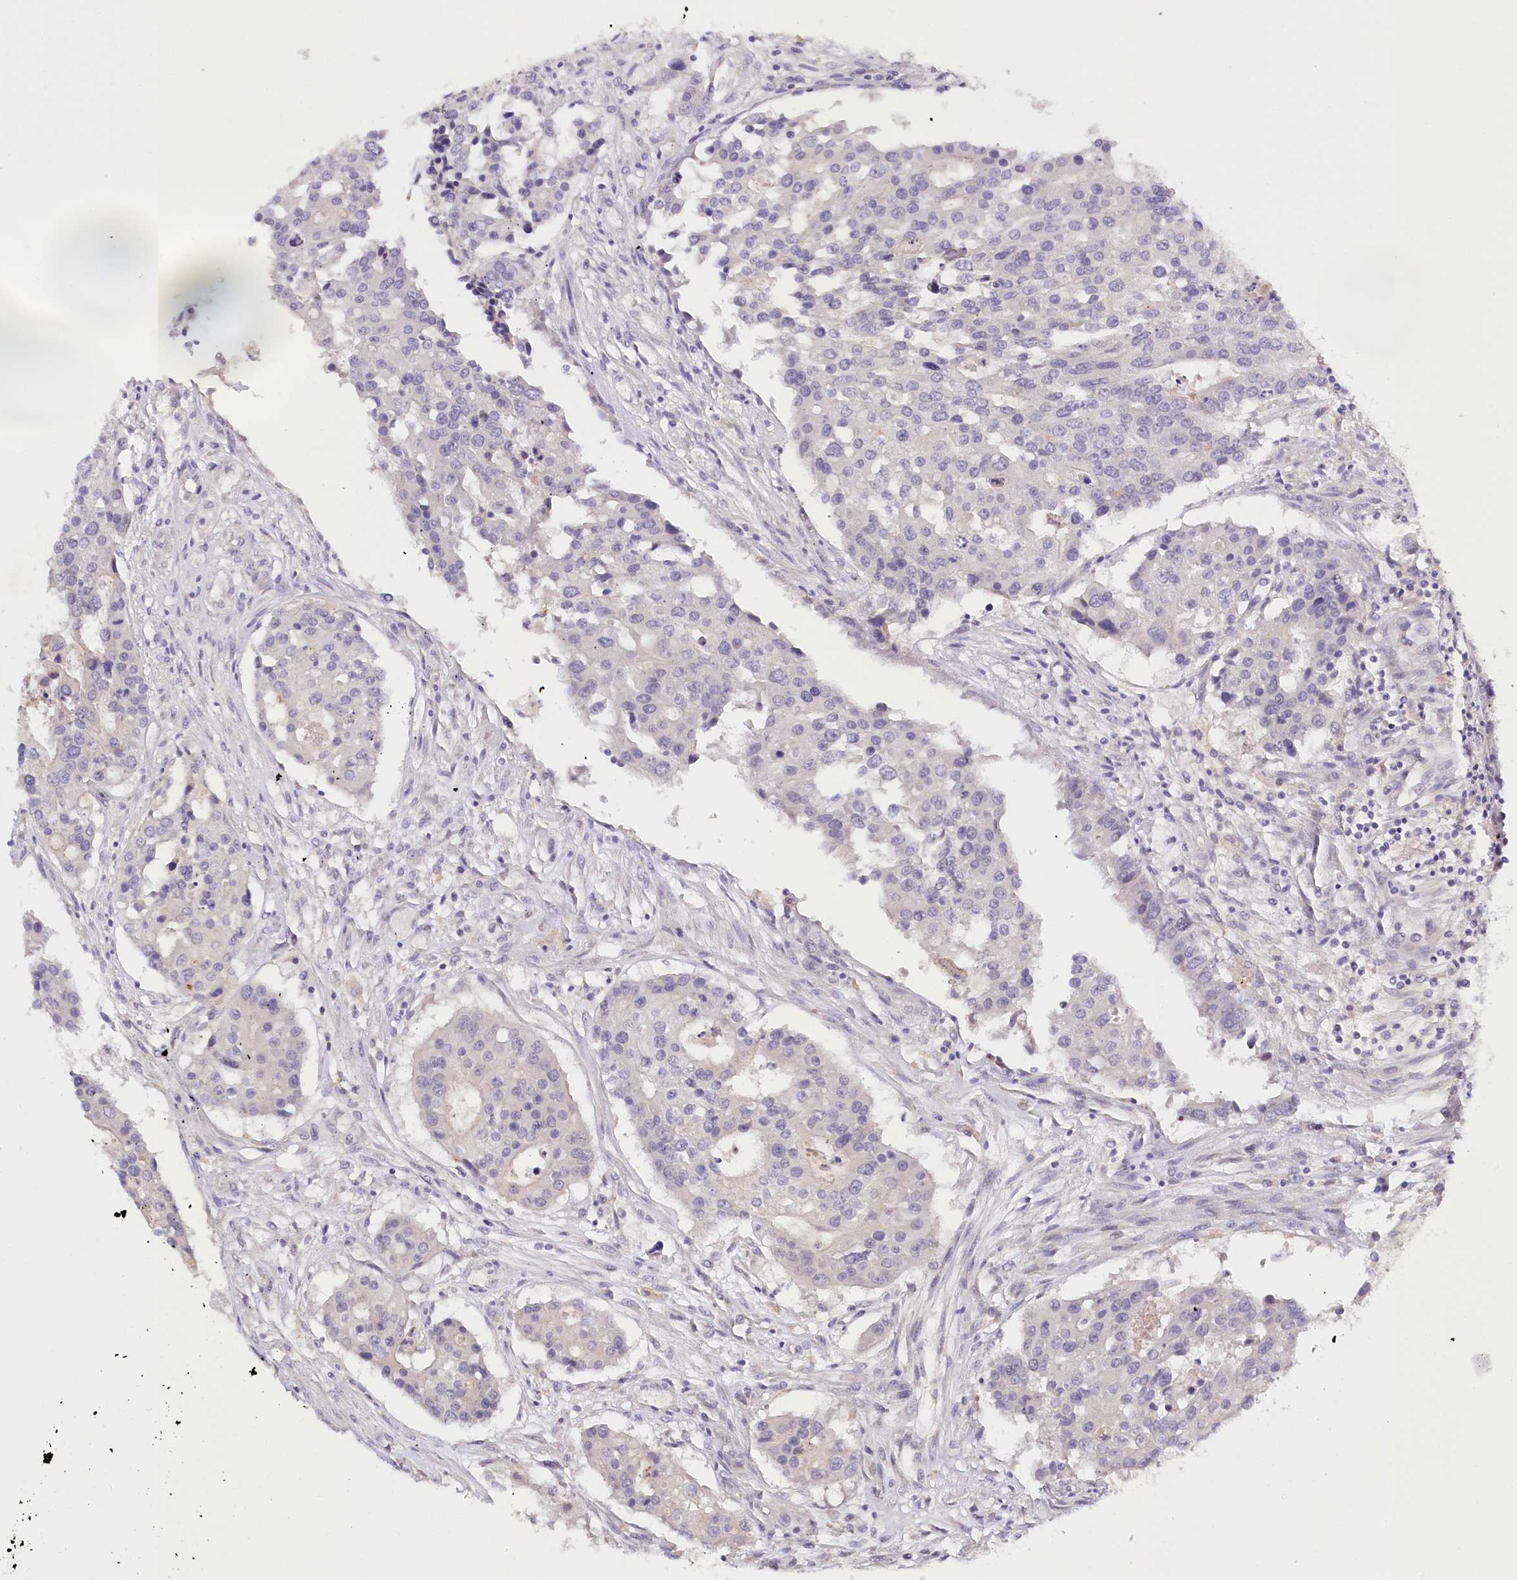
{"staining": {"intensity": "negative", "quantity": "none", "location": "none"}, "tissue": "colorectal cancer", "cell_type": "Tumor cells", "image_type": "cancer", "snomed": [{"axis": "morphology", "description": "Adenocarcinoma, NOS"}, {"axis": "topography", "description": "Colon"}], "caption": "Tumor cells show no significant protein positivity in adenocarcinoma (colorectal).", "gene": "DAPK1", "patient": {"sex": "male", "age": 77}}